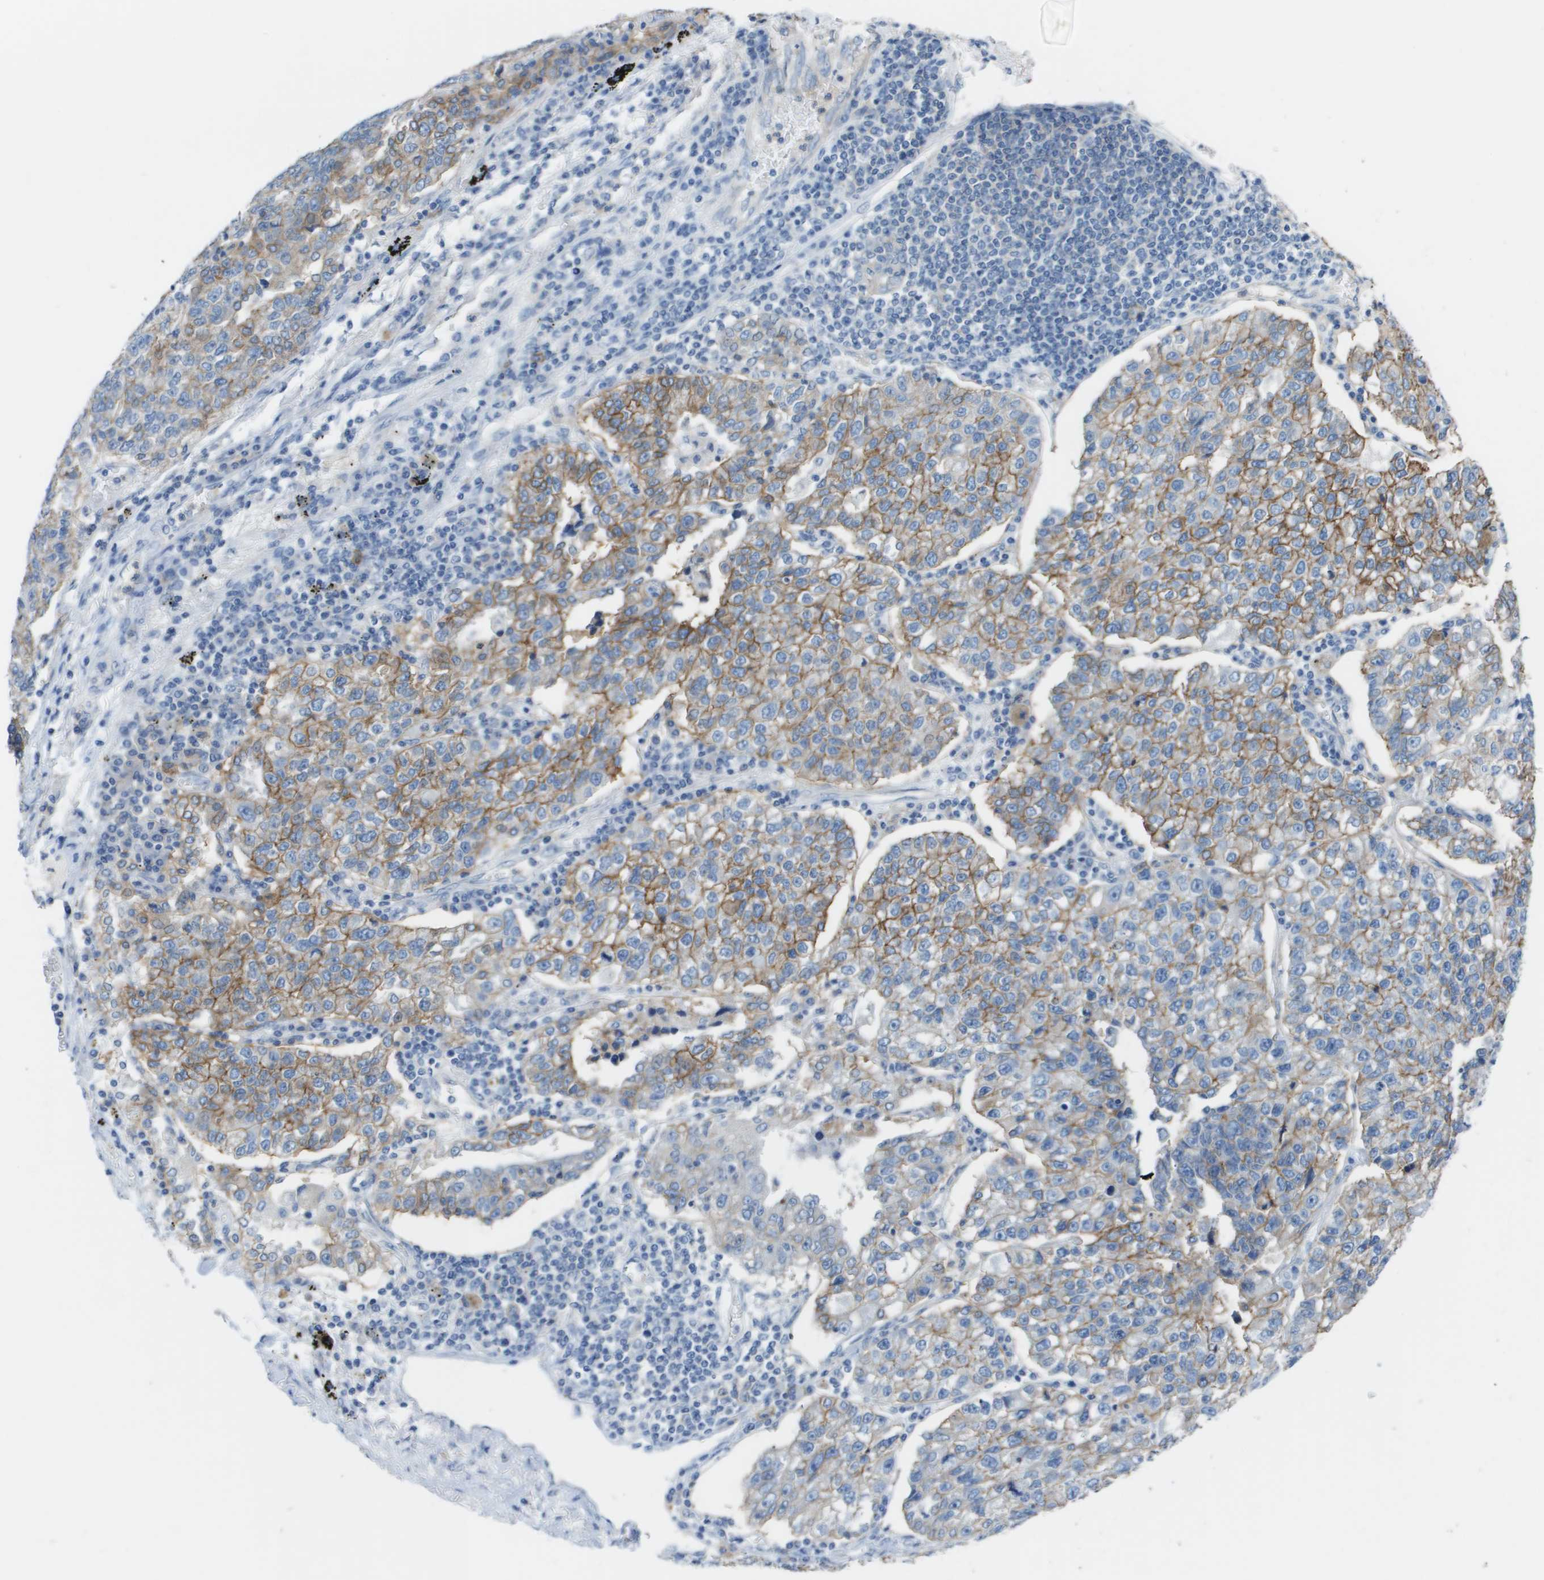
{"staining": {"intensity": "moderate", "quantity": "25%-75%", "location": "cytoplasmic/membranous"}, "tissue": "lung cancer", "cell_type": "Tumor cells", "image_type": "cancer", "snomed": [{"axis": "morphology", "description": "Adenocarcinoma, NOS"}, {"axis": "topography", "description": "Lung"}], "caption": "Lung cancer stained for a protein exhibits moderate cytoplasmic/membranous positivity in tumor cells.", "gene": "CD46", "patient": {"sex": "male", "age": 49}}